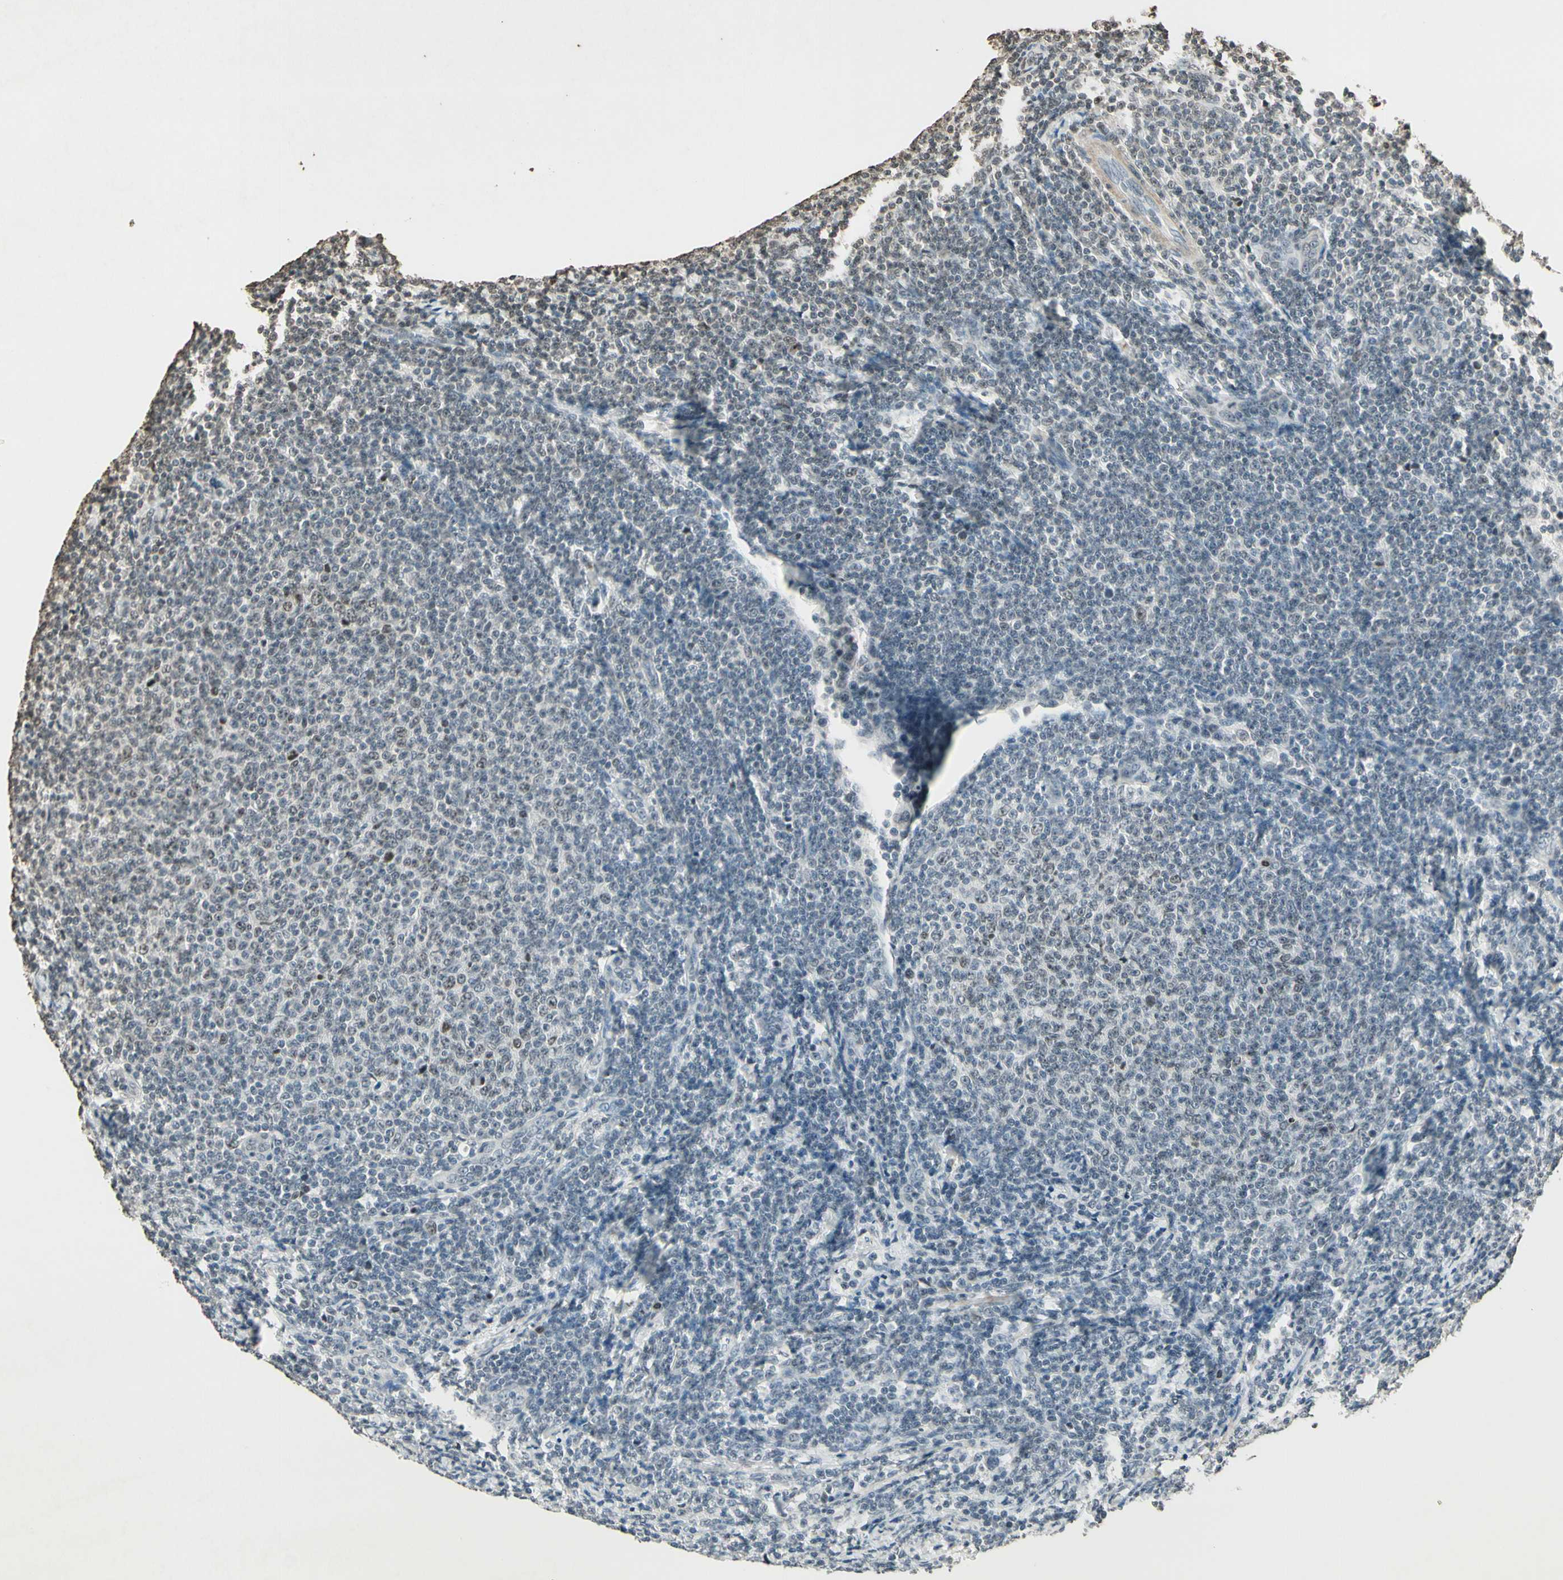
{"staining": {"intensity": "negative", "quantity": "none", "location": "none"}, "tissue": "lymphoma", "cell_type": "Tumor cells", "image_type": "cancer", "snomed": [{"axis": "morphology", "description": "Malignant lymphoma, non-Hodgkin's type, Low grade"}, {"axis": "topography", "description": "Lymph node"}], "caption": "This is an immunohistochemistry histopathology image of malignant lymphoma, non-Hodgkin's type (low-grade). There is no staining in tumor cells.", "gene": "TOP1", "patient": {"sex": "male", "age": 66}}